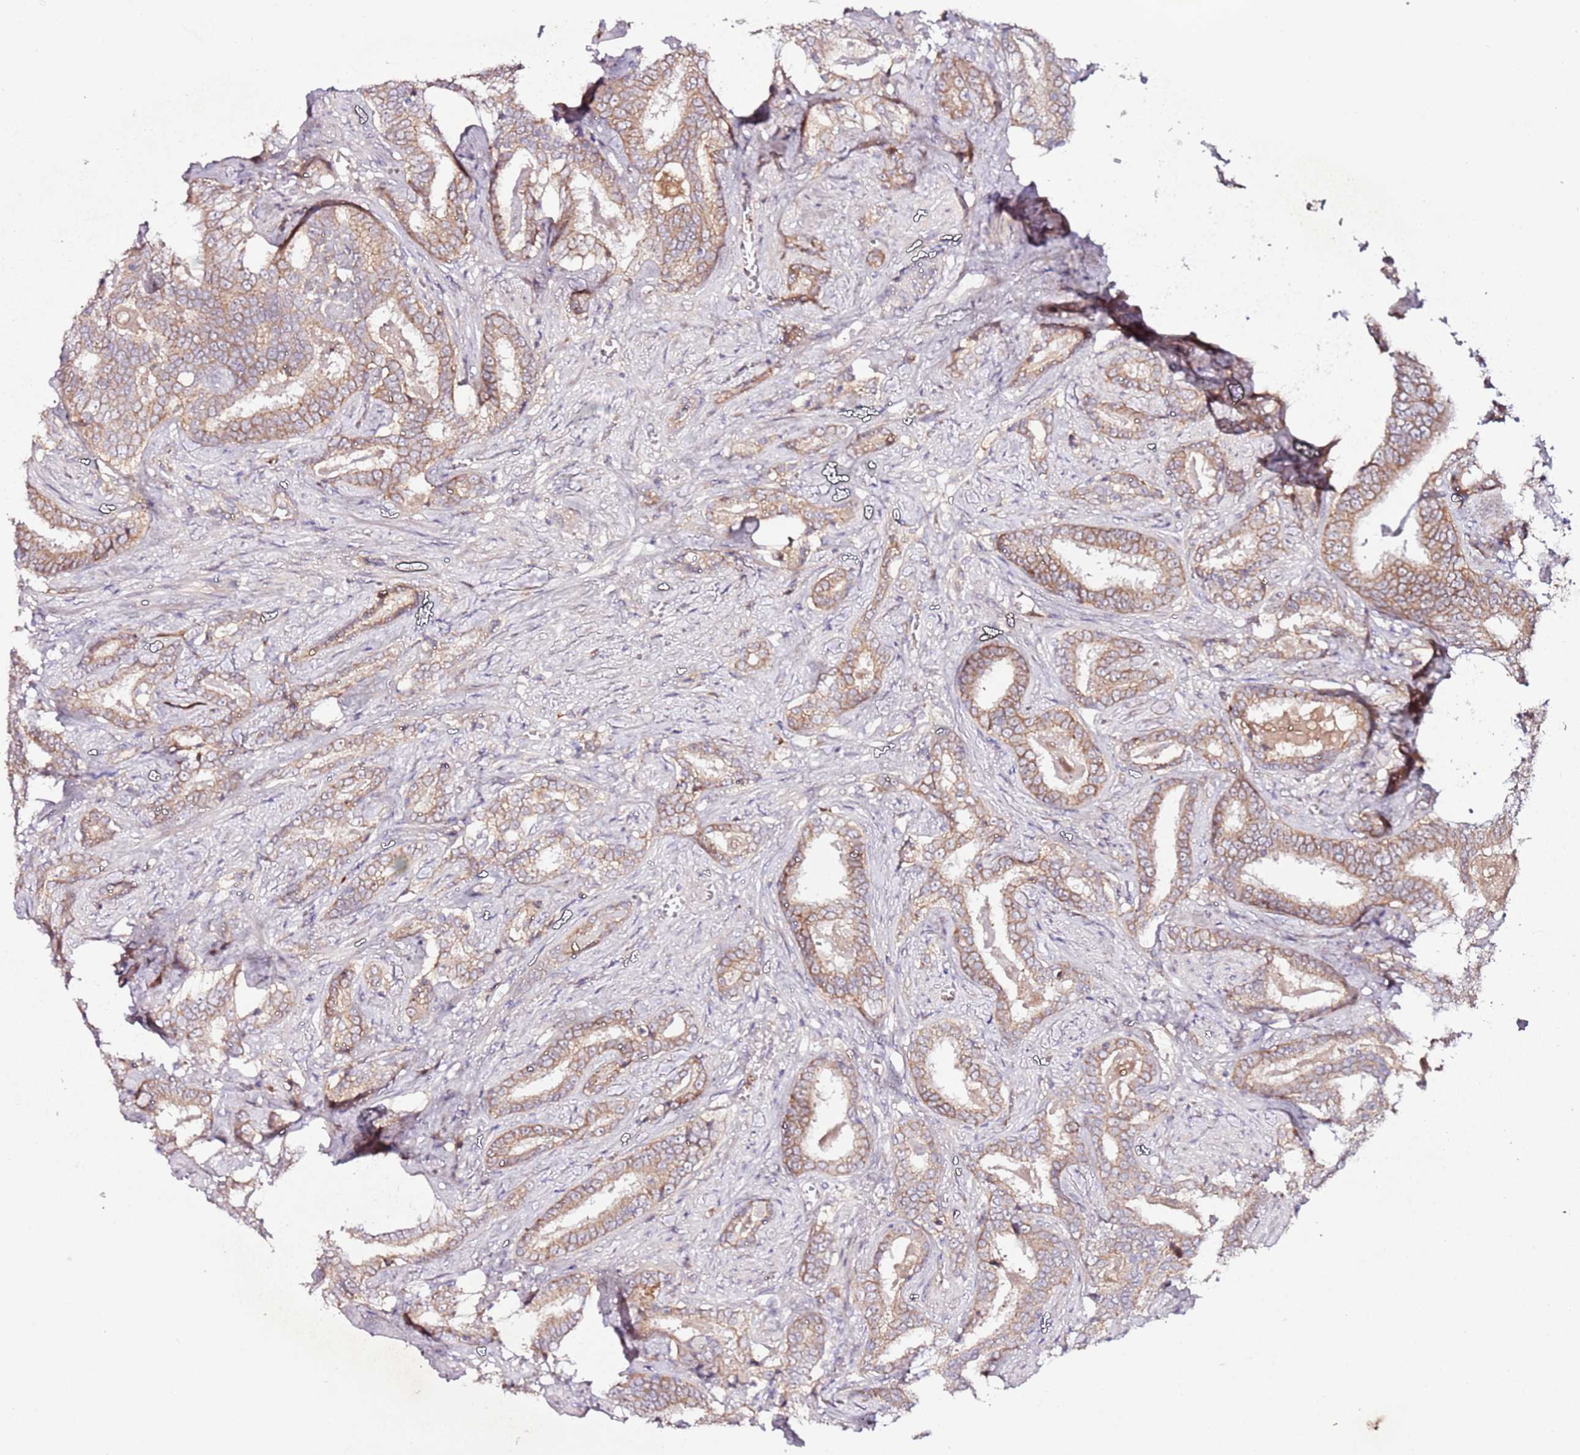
{"staining": {"intensity": "moderate", "quantity": ">75%", "location": "cytoplasmic/membranous"}, "tissue": "prostate cancer", "cell_type": "Tumor cells", "image_type": "cancer", "snomed": [{"axis": "morphology", "description": "Adenocarcinoma, High grade"}, {"axis": "topography", "description": "Prostate"}], "caption": "This is a micrograph of immunohistochemistry staining of prostate cancer (high-grade adenocarcinoma), which shows moderate positivity in the cytoplasmic/membranous of tumor cells.", "gene": "FLVCR1", "patient": {"sex": "male", "age": 67}}